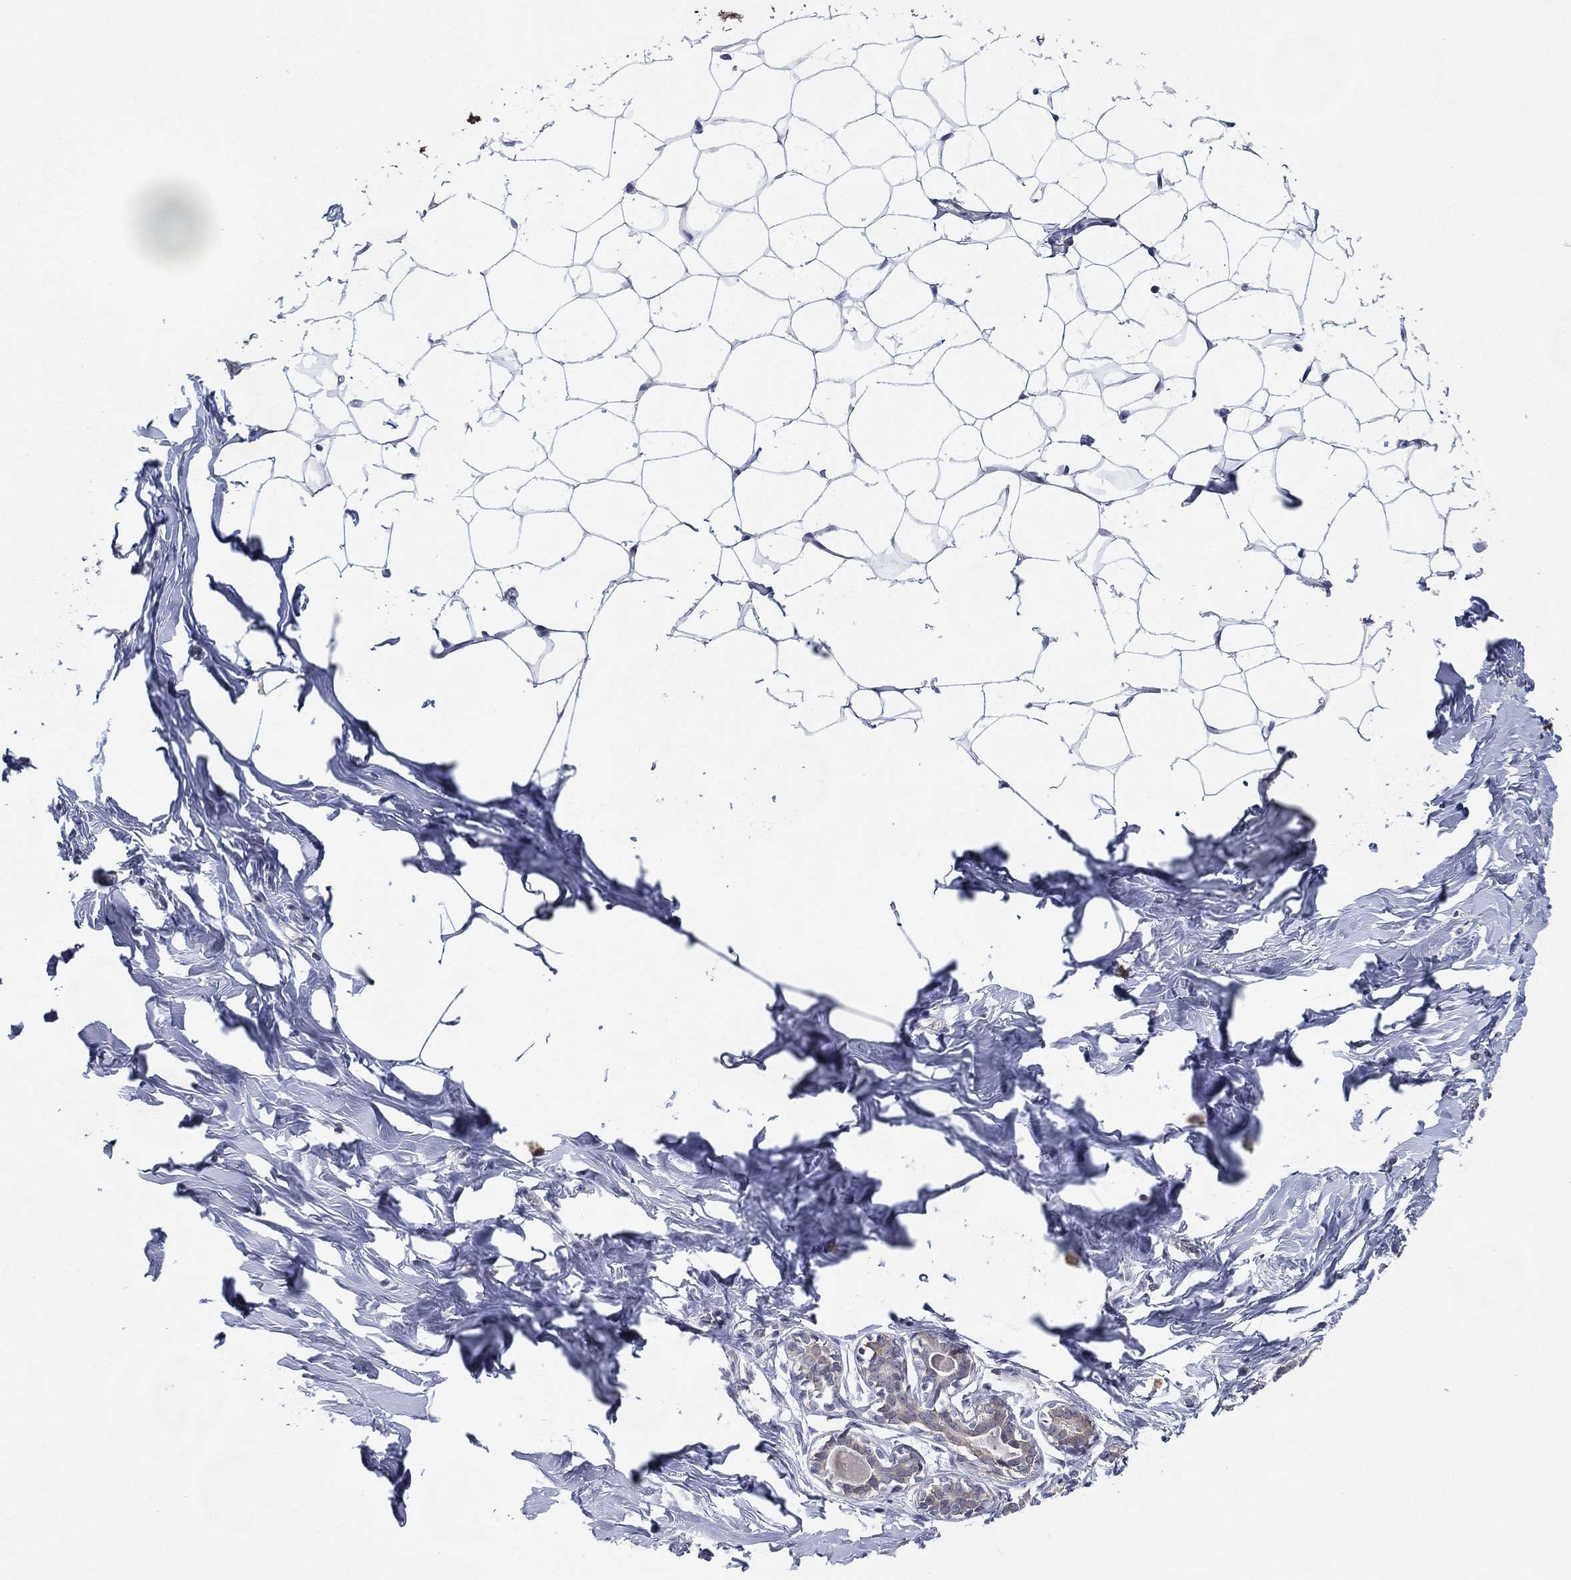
{"staining": {"intensity": "negative", "quantity": "none", "location": "none"}, "tissue": "breast", "cell_type": "Adipocytes", "image_type": "normal", "snomed": [{"axis": "morphology", "description": "Normal tissue, NOS"}, {"axis": "morphology", "description": "Lobular carcinoma, in situ"}, {"axis": "topography", "description": "Breast"}], "caption": "Immunohistochemical staining of unremarkable human breast displays no significant positivity in adipocytes.", "gene": "KAT14", "patient": {"sex": "female", "age": 35}}